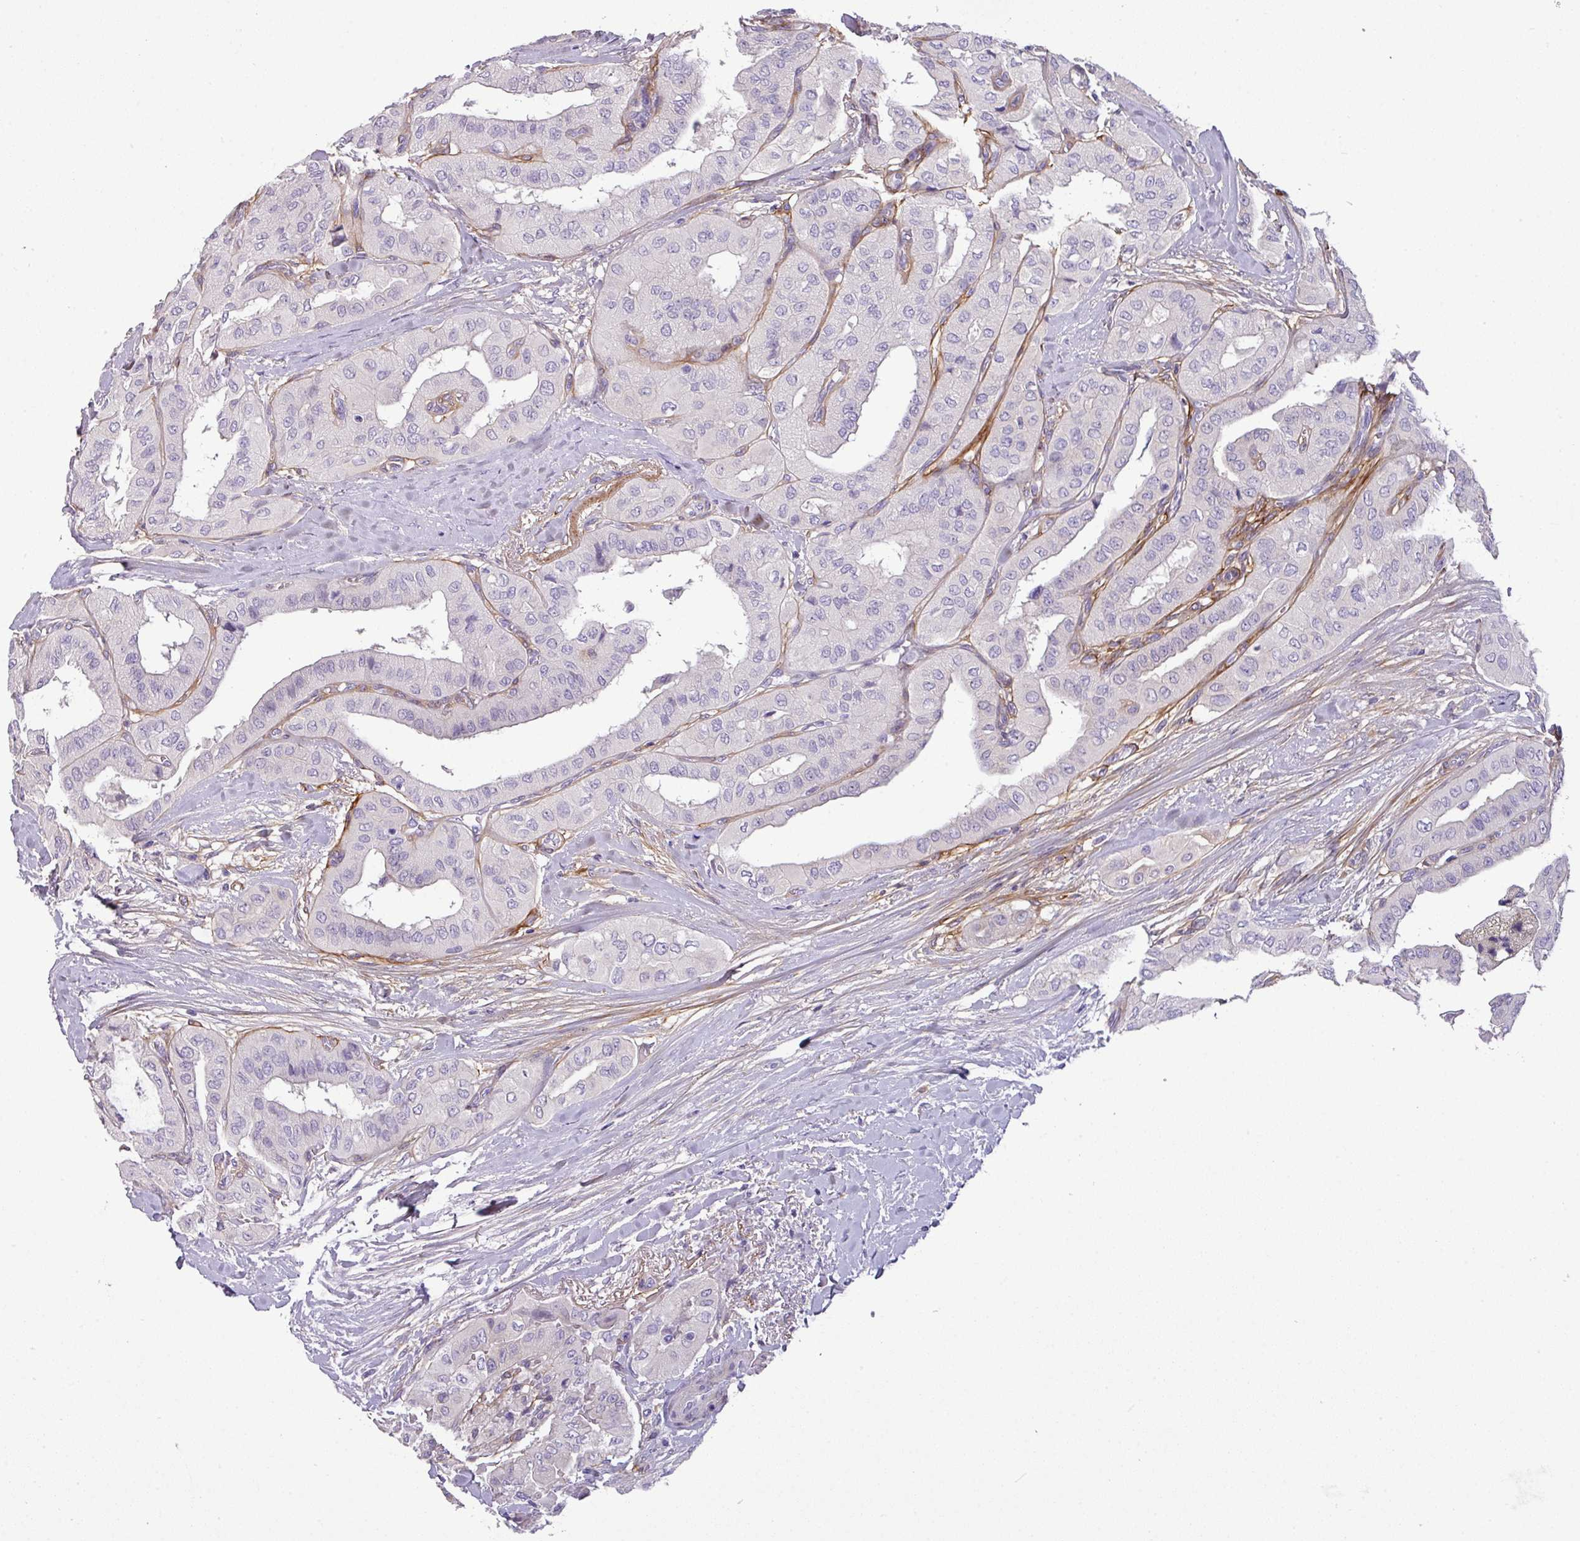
{"staining": {"intensity": "weak", "quantity": "<25%", "location": "cytoplasmic/membranous"}, "tissue": "thyroid cancer", "cell_type": "Tumor cells", "image_type": "cancer", "snomed": [{"axis": "morphology", "description": "Papillary adenocarcinoma, NOS"}, {"axis": "topography", "description": "Thyroid gland"}], "caption": "This is an IHC histopathology image of papillary adenocarcinoma (thyroid). There is no staining in tumor cells.", "gene": "PARD6G", "patient": {"sex": "female", "age": 59}}